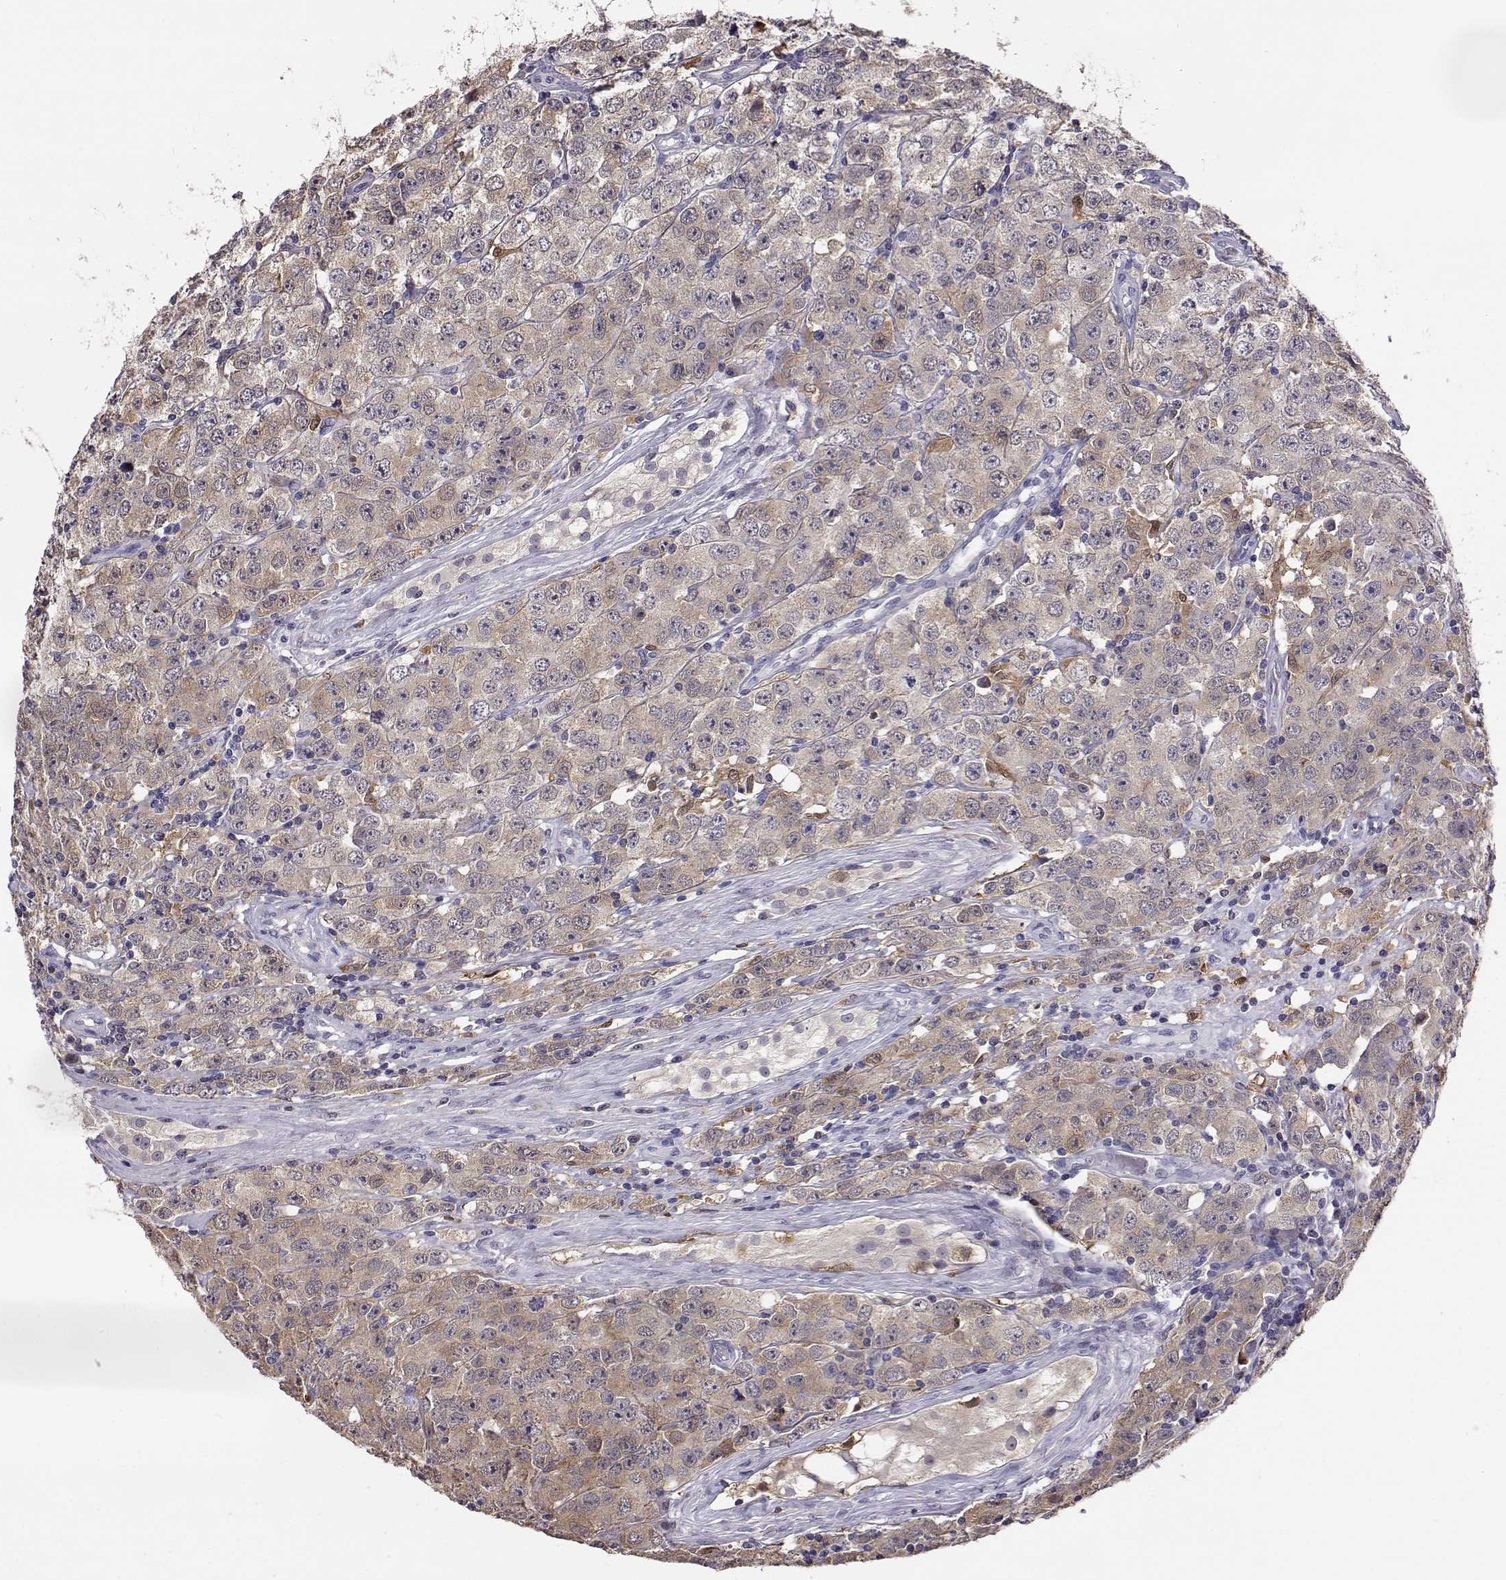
{"staining": {"intensity": "weak", "quantity": "<25%", "location": "cytoplasmic/membranous"}, "tissue": "testis cancer", "cell_type": "Tumor cells", "image_type": "cancer", "snomed": [{"axis": "morphology", "description": "Seminoma, NOS"}, {"axis": "topography", "description": "Testis"}], "caption": "DAB (3,3'-diaminobenzidine) immunohistochemical staining of human seminoma (testis) shows no significant staining in tumor cells.", "gene": "AKR1B1", "patient": {"sex": "male", "age": 52}}